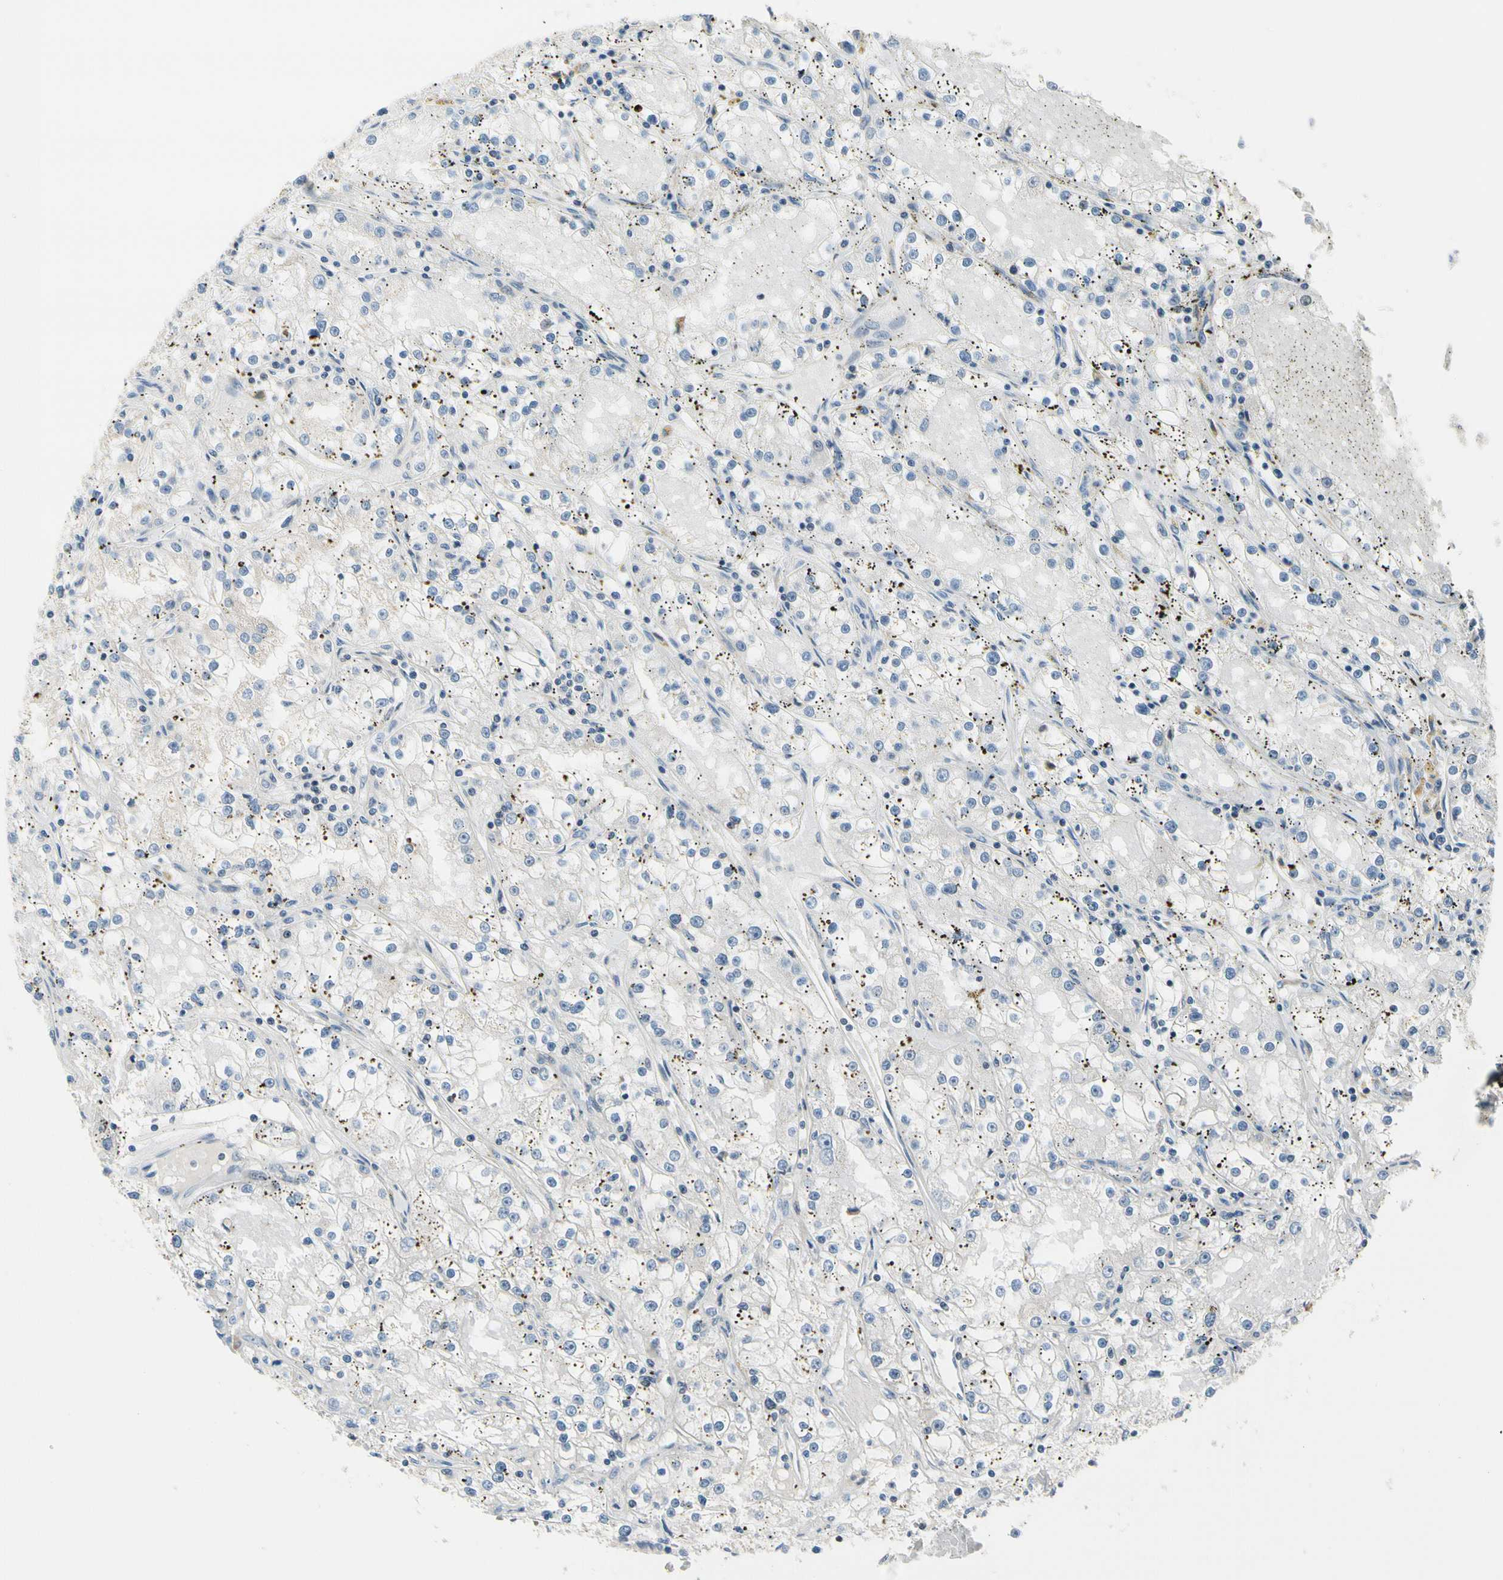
{"staining": {"intensity": "negative", "quantity": "none", "location": "none"}, "tissue": "renal cancer", "cell_type": "Tumor cells", "image_type": "cancer", "snomed": [{"axis": "morphology", "description": "Adenocarcinoma, NOS"}, {"axis": "topography", "description": "Kidney"}], "caption": "This is an immunohistochemistry (IHC) micrograph of renal adenocarcinoma. There is no staining in tumor cells.", "gene": "NPDC1", "patient": {"sex": "male", "age": 56}}